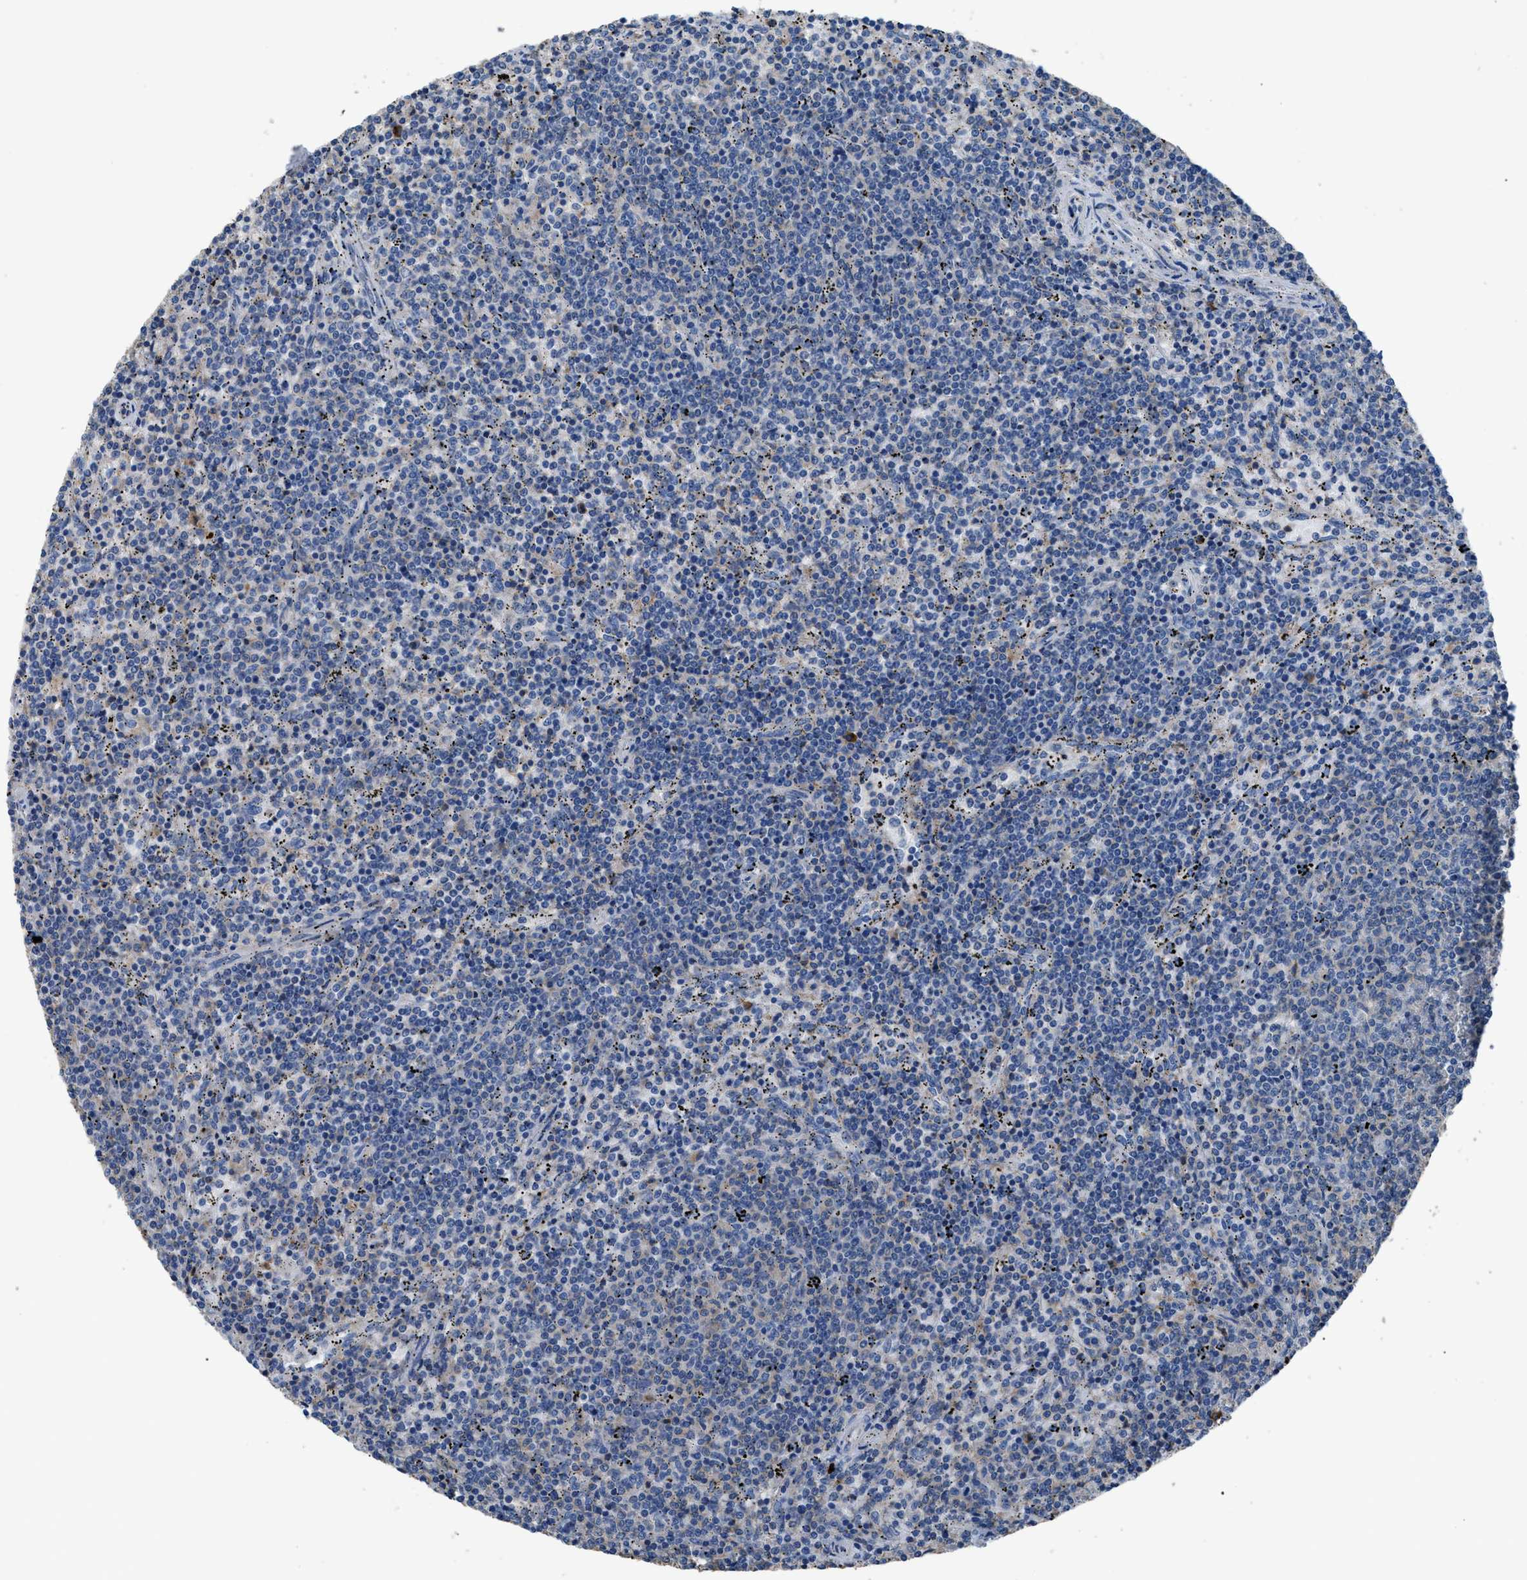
{"staining": {"intensity": "negative", "quantity": "none", "location": "none"}, "tissue": "lymphoma", "cell_type": "Tumor cells", "image_type": "cancer", "snomed": [{"axis": "morphology", "description": "Malignant lymphoma, non-Hodgkin's type, Low grade"}, {"axis": "topography", "description": "Spleen"}], "caption": "There is no significant staining in tumor cells of low-grade malignant lymphoma, non-Hodgkin's type. (DAB (3,3'-diaminobenzidine) immunohistochemistry (IHC) visualized using brightfield microscopy, high magnification).", "gene": "SGCZ", "patient": {"sex": "female", "age": 50}}